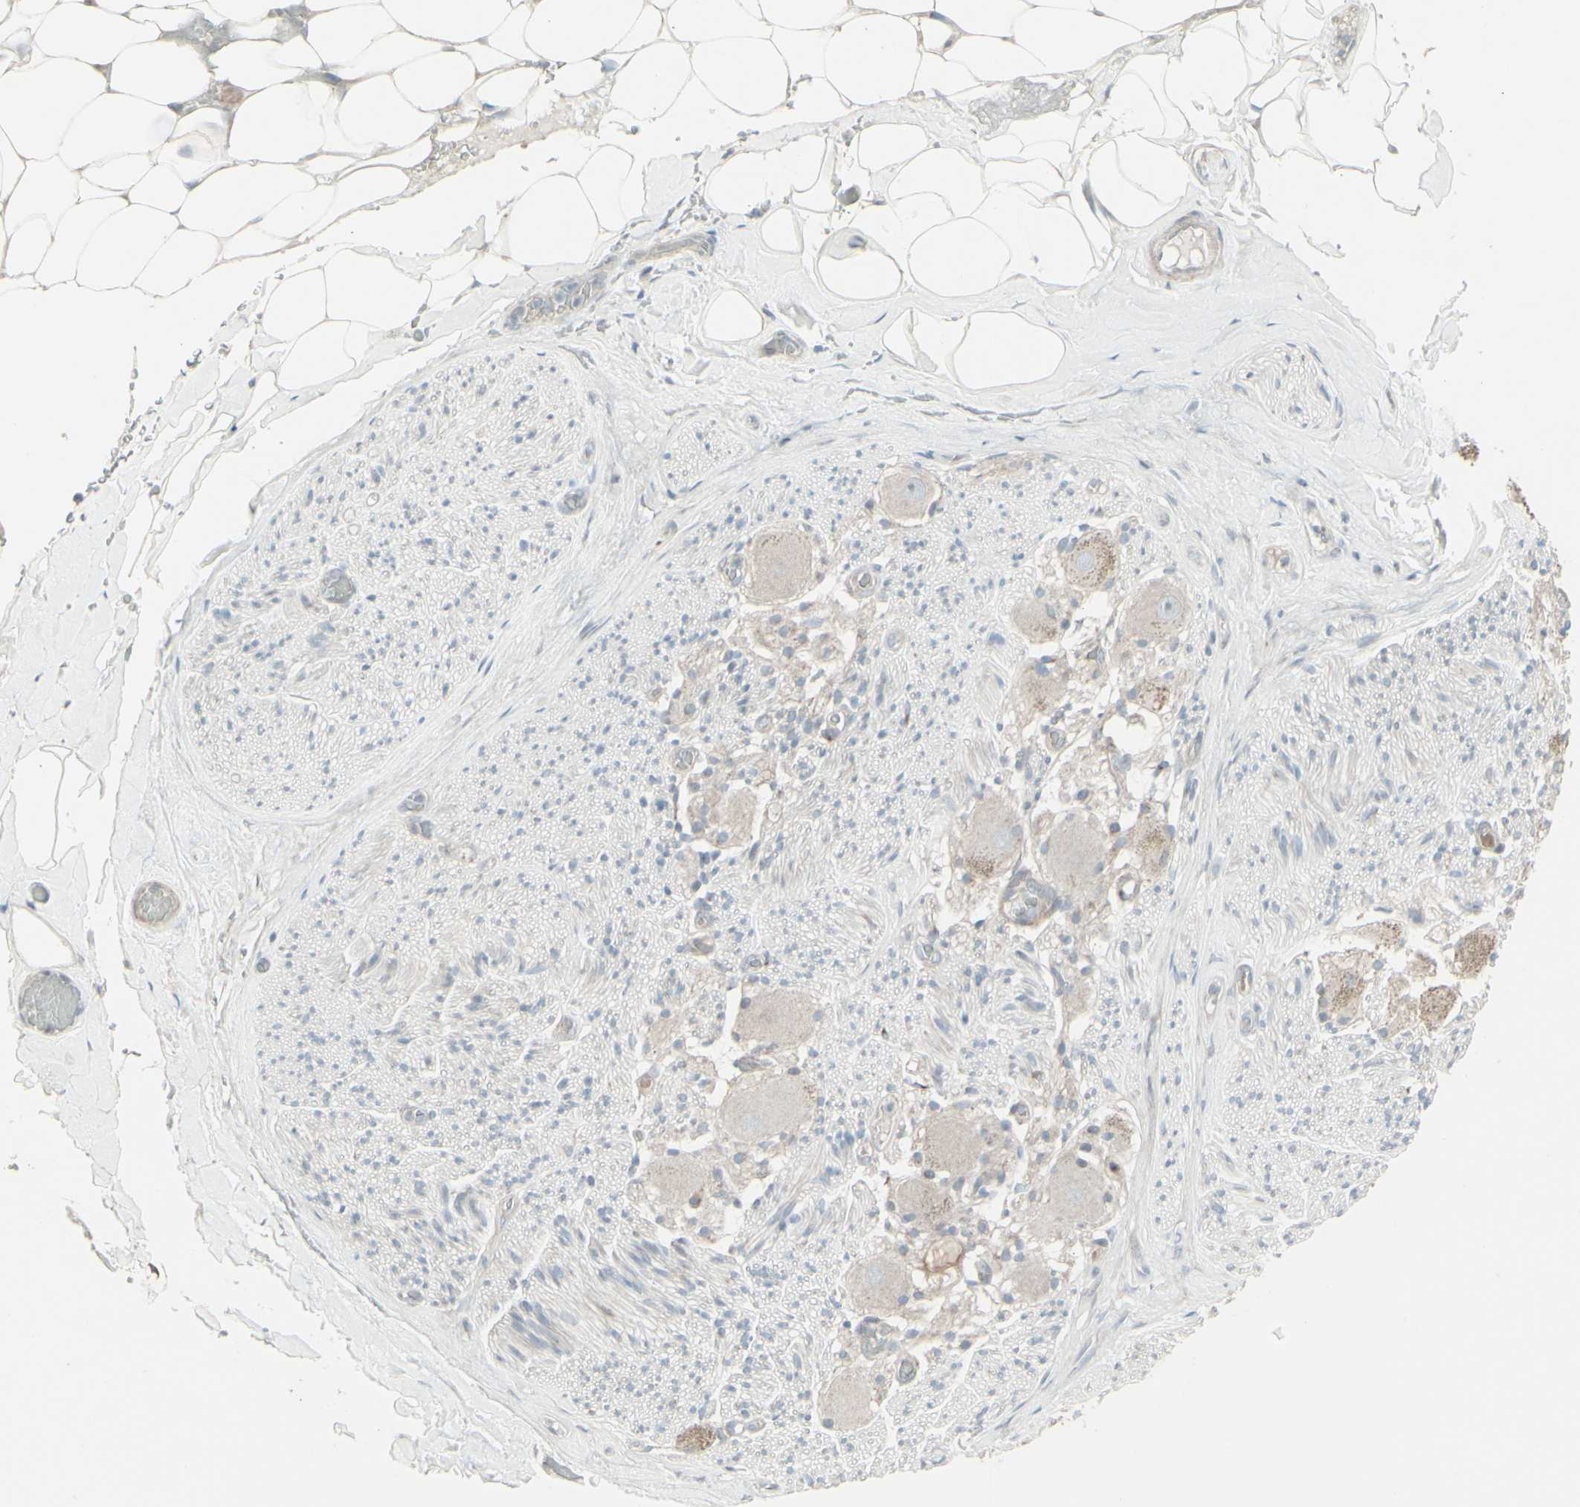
{"staining": {"intensity": "negative", "quantity": "none", "location": "none"}, "tissue": "adipose tissue", "cell_type": "Adipocytes", "image_type": "normal", "snomed": [{"axis": "morphology", "description": "Normal tissue, NOS"}, {"axis": "topography", "description": "Peripheral nerve tissue"}], "caption": "This micrograph is of benign adipose tissue stained with immunohistochemistry to label a protein in brown with the nuclei are counter-stained blue. There is no staining in adipocytes. (DAB (3,3'-diaminobenzidine) immunohistochemistry (IHC) with hematoxylin counter stain).", "gene": "GMNN", "patient": {"sex": "male", "age": 70}}